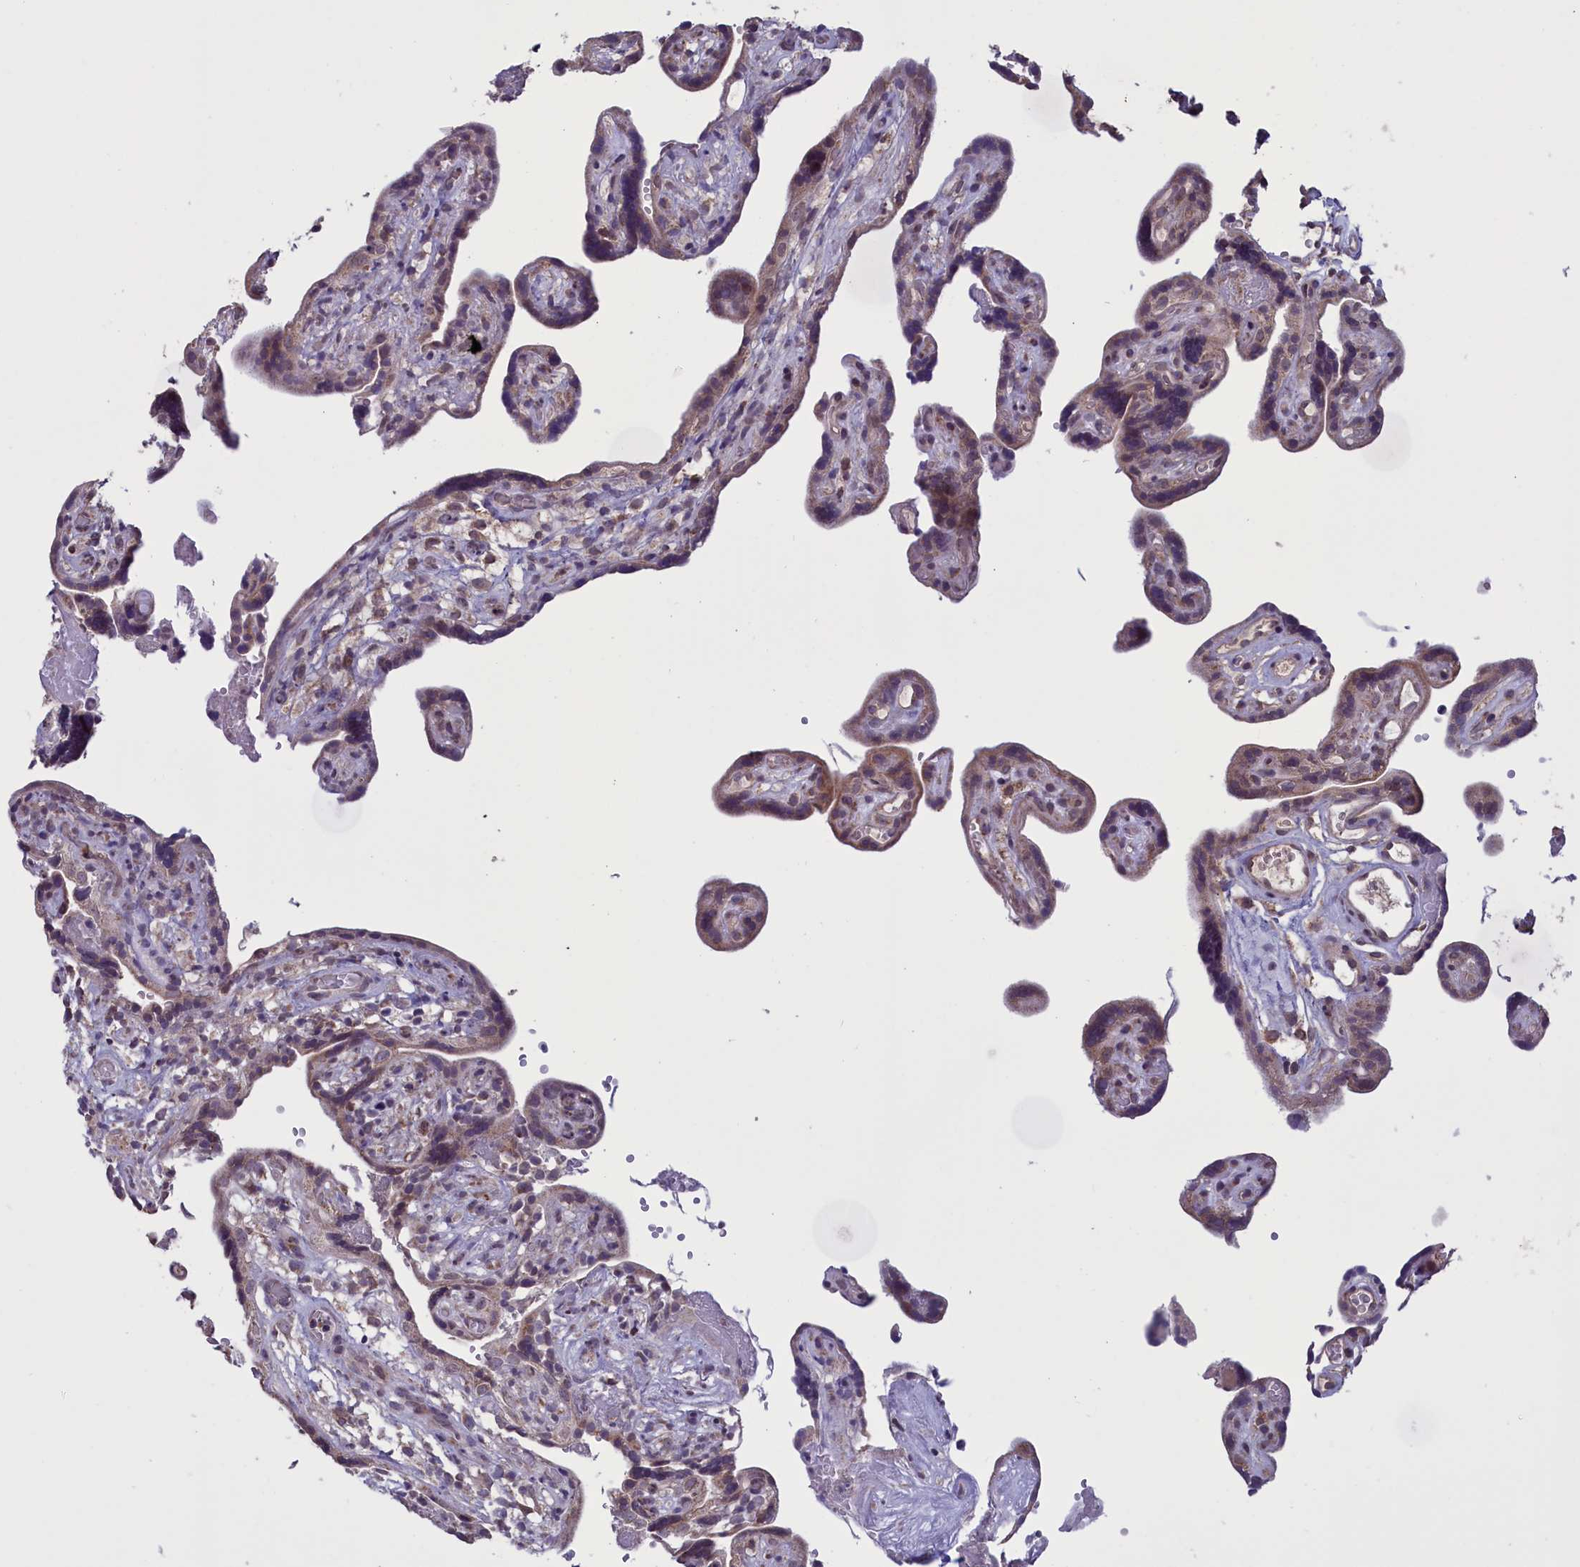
{"staining": {"intensity": "strong", "quantity": "25%-75%", "location": "cytoplasmic/membranous"}, "tissue": "placenta", "cell_type": "Decidual cells", "image_type": "normal", "snomed": [{"axis": "morphology", "description": "Normal tissue, NOS"}, {"axis": "topography", "description": "Placenta"}], "caption": "A high amount of strong cytoplasmic/membranous staining is identified in approximately 25%-75% of decidual cells in normal placenta. (Stains: DAB (3,3'-diaminobenzidine) in brown, nuclei in blue, Microscopy: brightfield microscopy at high magnification).", "gene": "PARS2", "patient": {"sex": "female", "age": 30}}